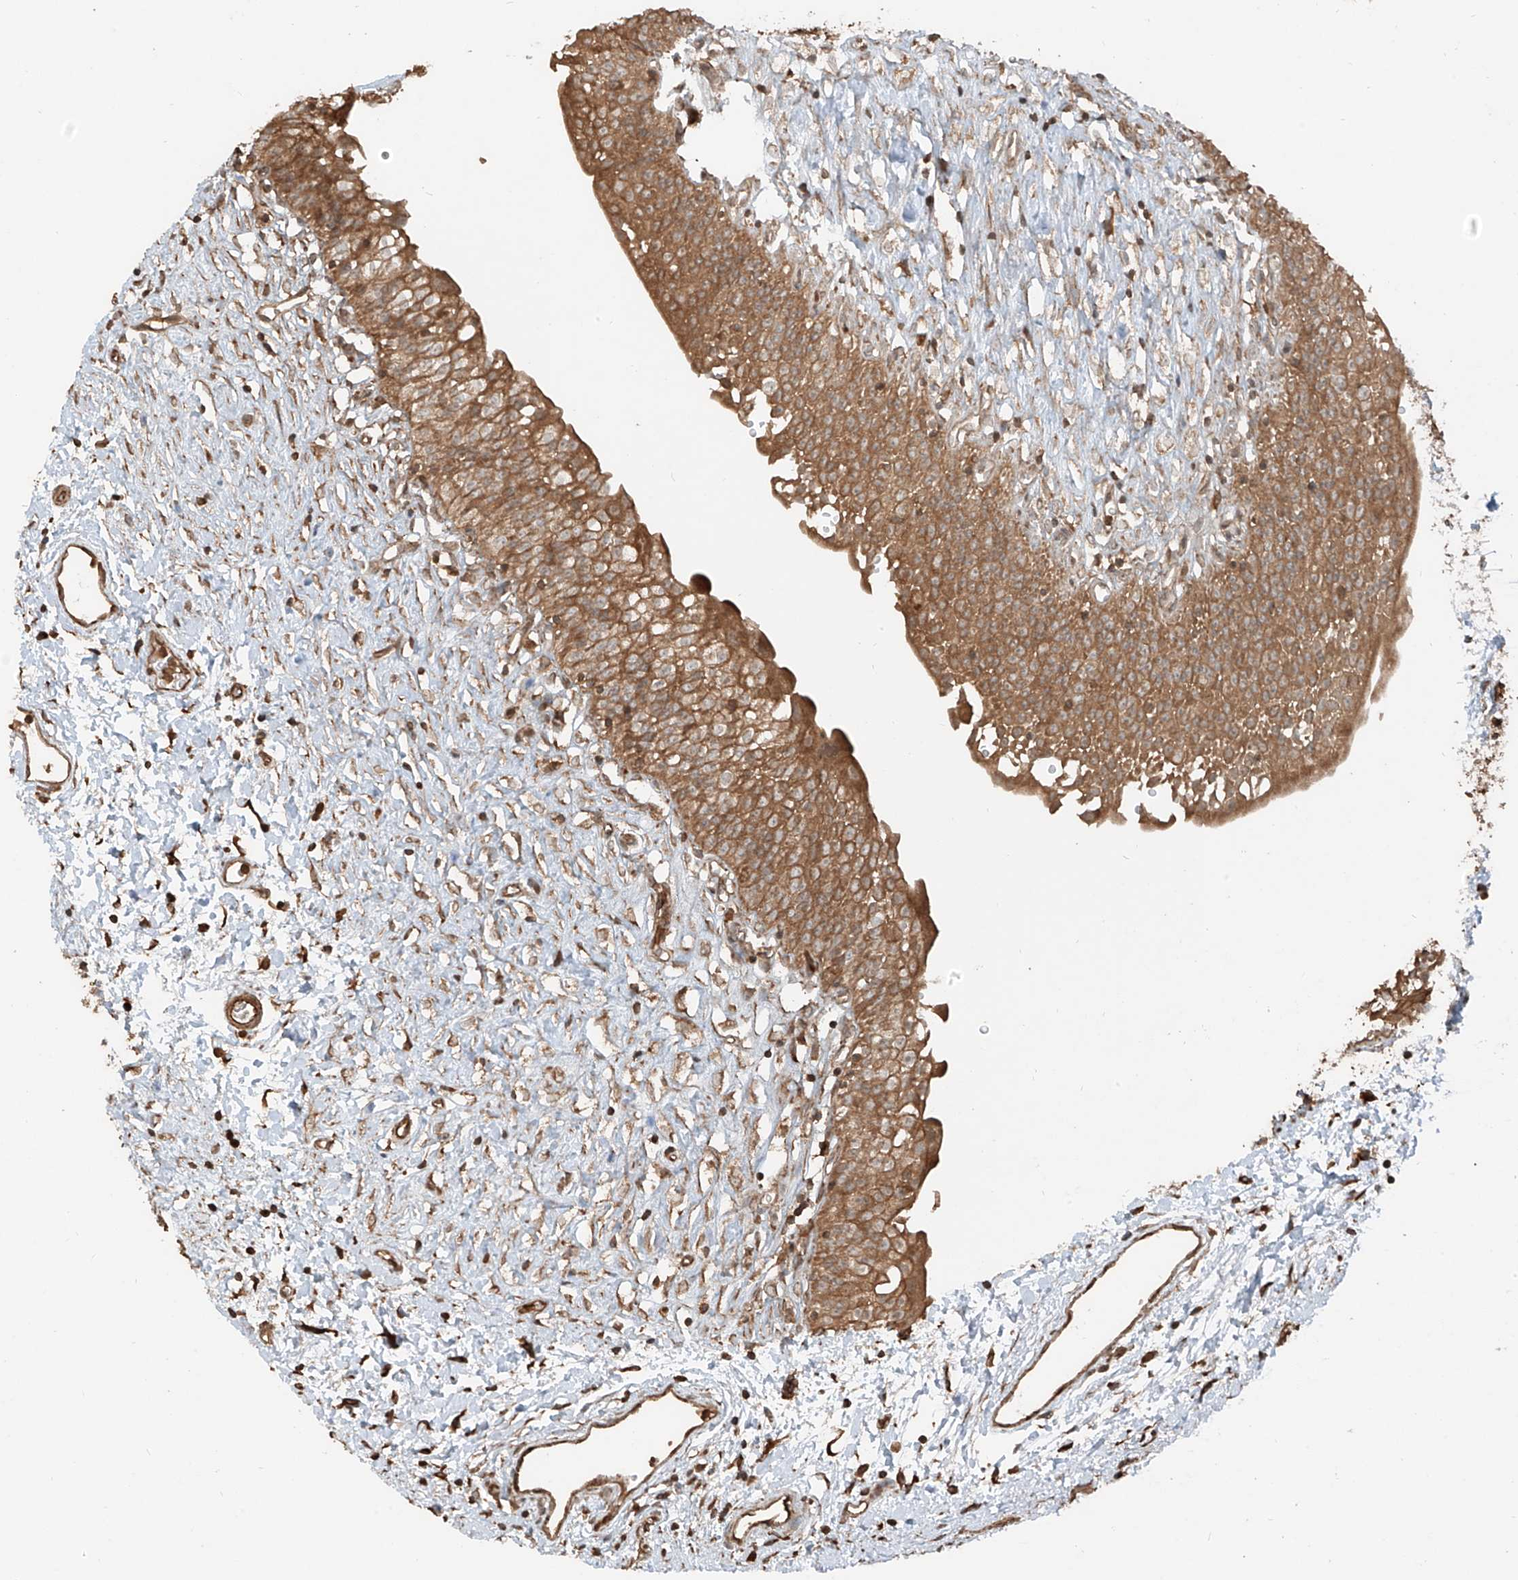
{"staining": {"intensity": "moderate", "quantity": ">75%", "location": "cytoplasmic/membranous"}, "tissue": "urinary bladder", "cell_type": "Urothelial cells", "image_type": "normal", "snomed": [{"axis": "morphology", "description": "Normal tissue, NOS"}, {"axis": "topography", "description": "Urinary bladder"}], "caption": "Protein expression analysis of normal human urinary bladder reveals moderate cytoplasmic/membranous positivity in approximately >75% of urothelial cells. Immunohistochemistry stains the protein of interest in brown and the nuclei are stained blue.", "gene": "ANKZF1", "patient": {"sex": "male", "age": 51}}